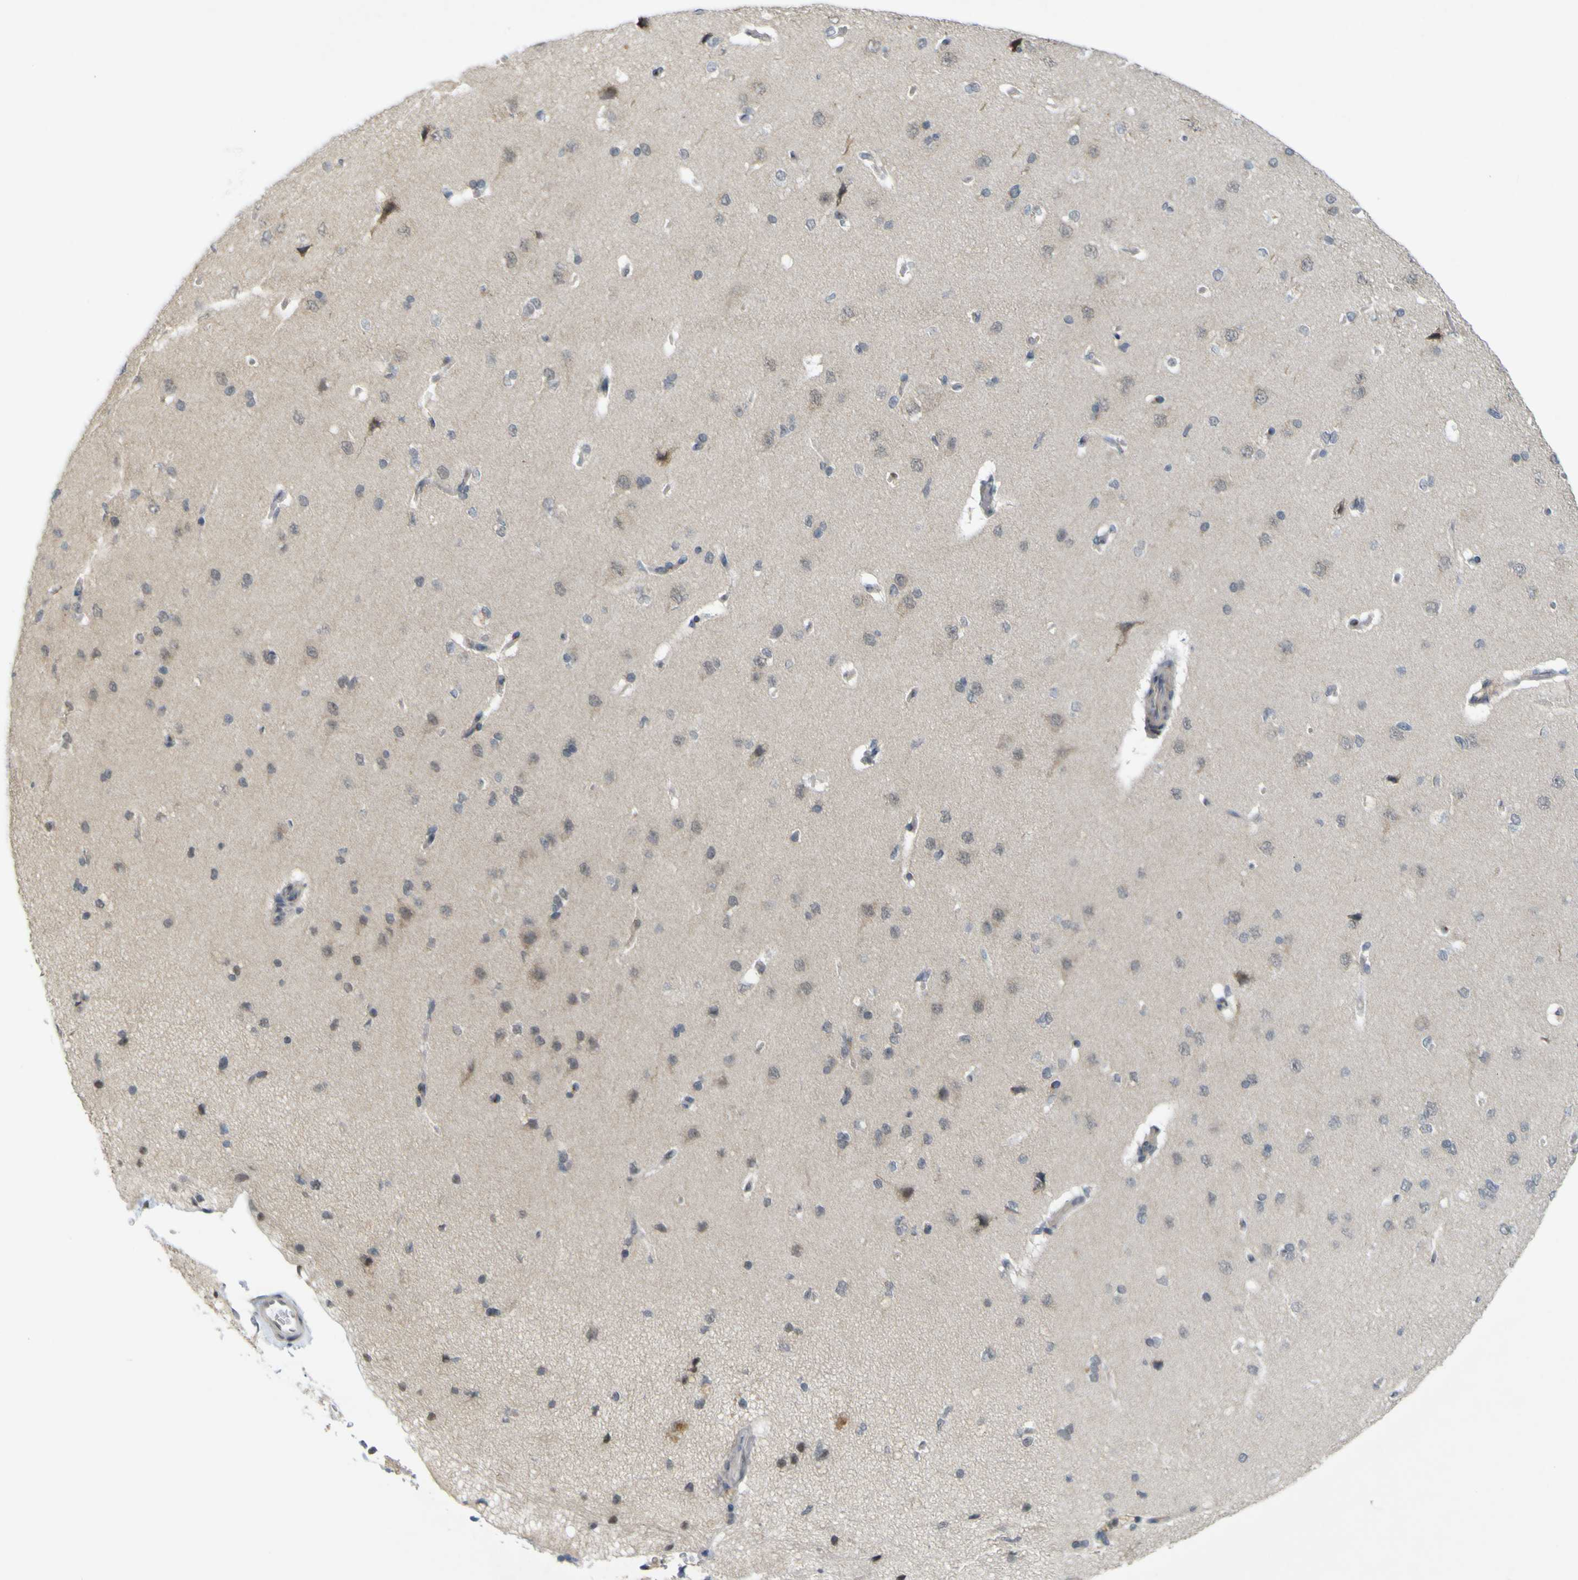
{"staining": {"intensity": "negative", "quantity": "none", "location": "none"}, "tissue": "cerebral cortex", "cell_type": "Endothelial cells", "image_type": "normal", "snomed": [{"axis": "morphology", "description": "Normal tissue, NOS"}, {"axis": "topography", "description": "Cerebral cortex"}], "caption": "Histopathology image shows no protein staining in endothelial cells of unremarkable cerebral cortex.", "gene": "IGF2R", "patient": {"sex": "male", "age": 62}}